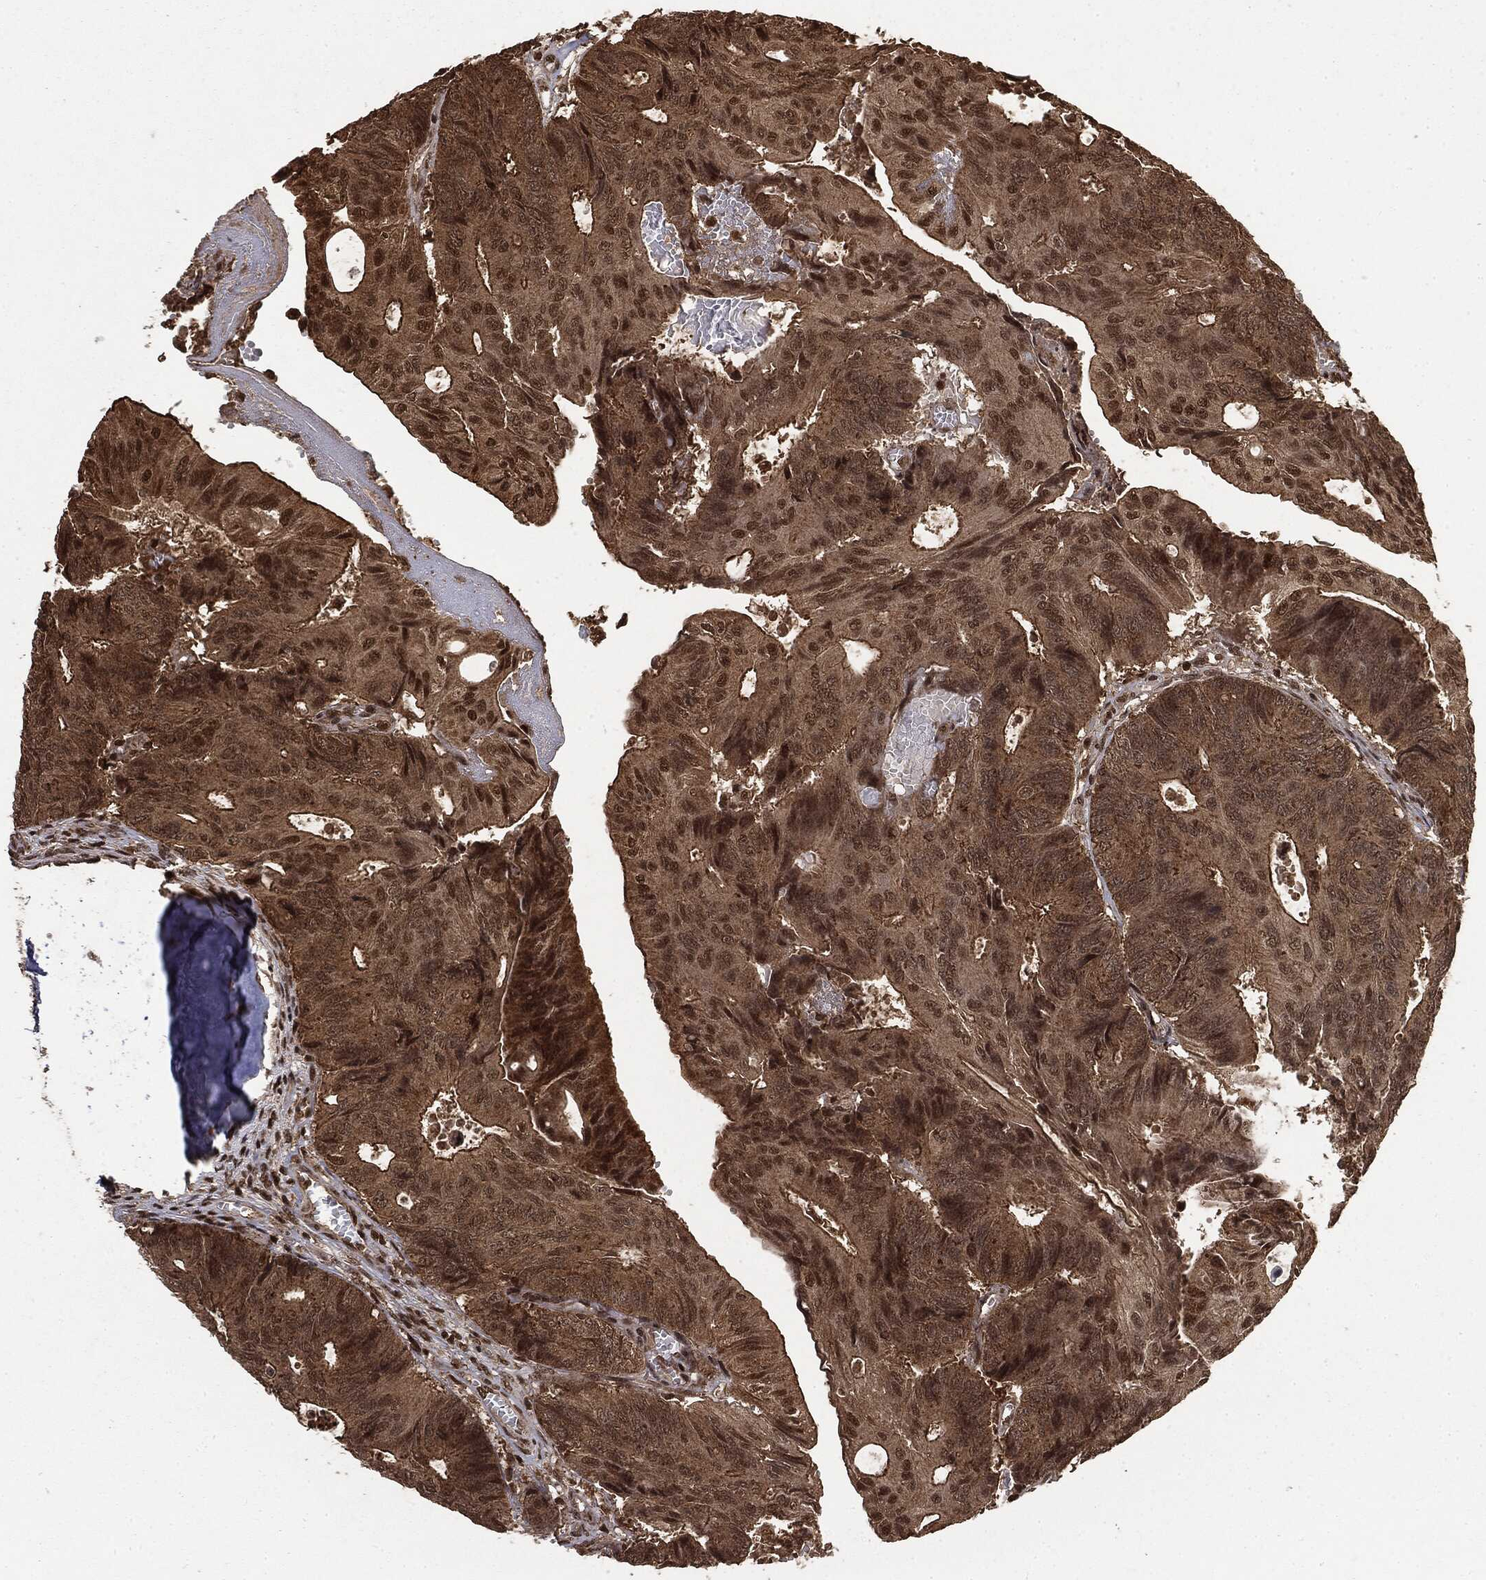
{"staining": {"intensity": "strong", "quantity": "<25%", "location": "cytoplasmic/membranous,nuclear"}, "tissue": "colorectal cancer", "cell_type": "Tumor cells", "image_type": "cancer", "snomed": [{"axis": "morphology", "description": "Normal tissue, NOS"}, {"axis": "morphology", "description": "Adenocarcinoma, NOS"}, {"axis": "topography", "description": "Colon"}], "caption": "Adenocarcinoma (colorectal) stained for a protein (brown) shows strong cytoplasmic/membranous and nuclear positive staining in approximately <25% of tumor cells.", "gene": "CTDP1", "patient": {"sex": "male", "age": 65}}